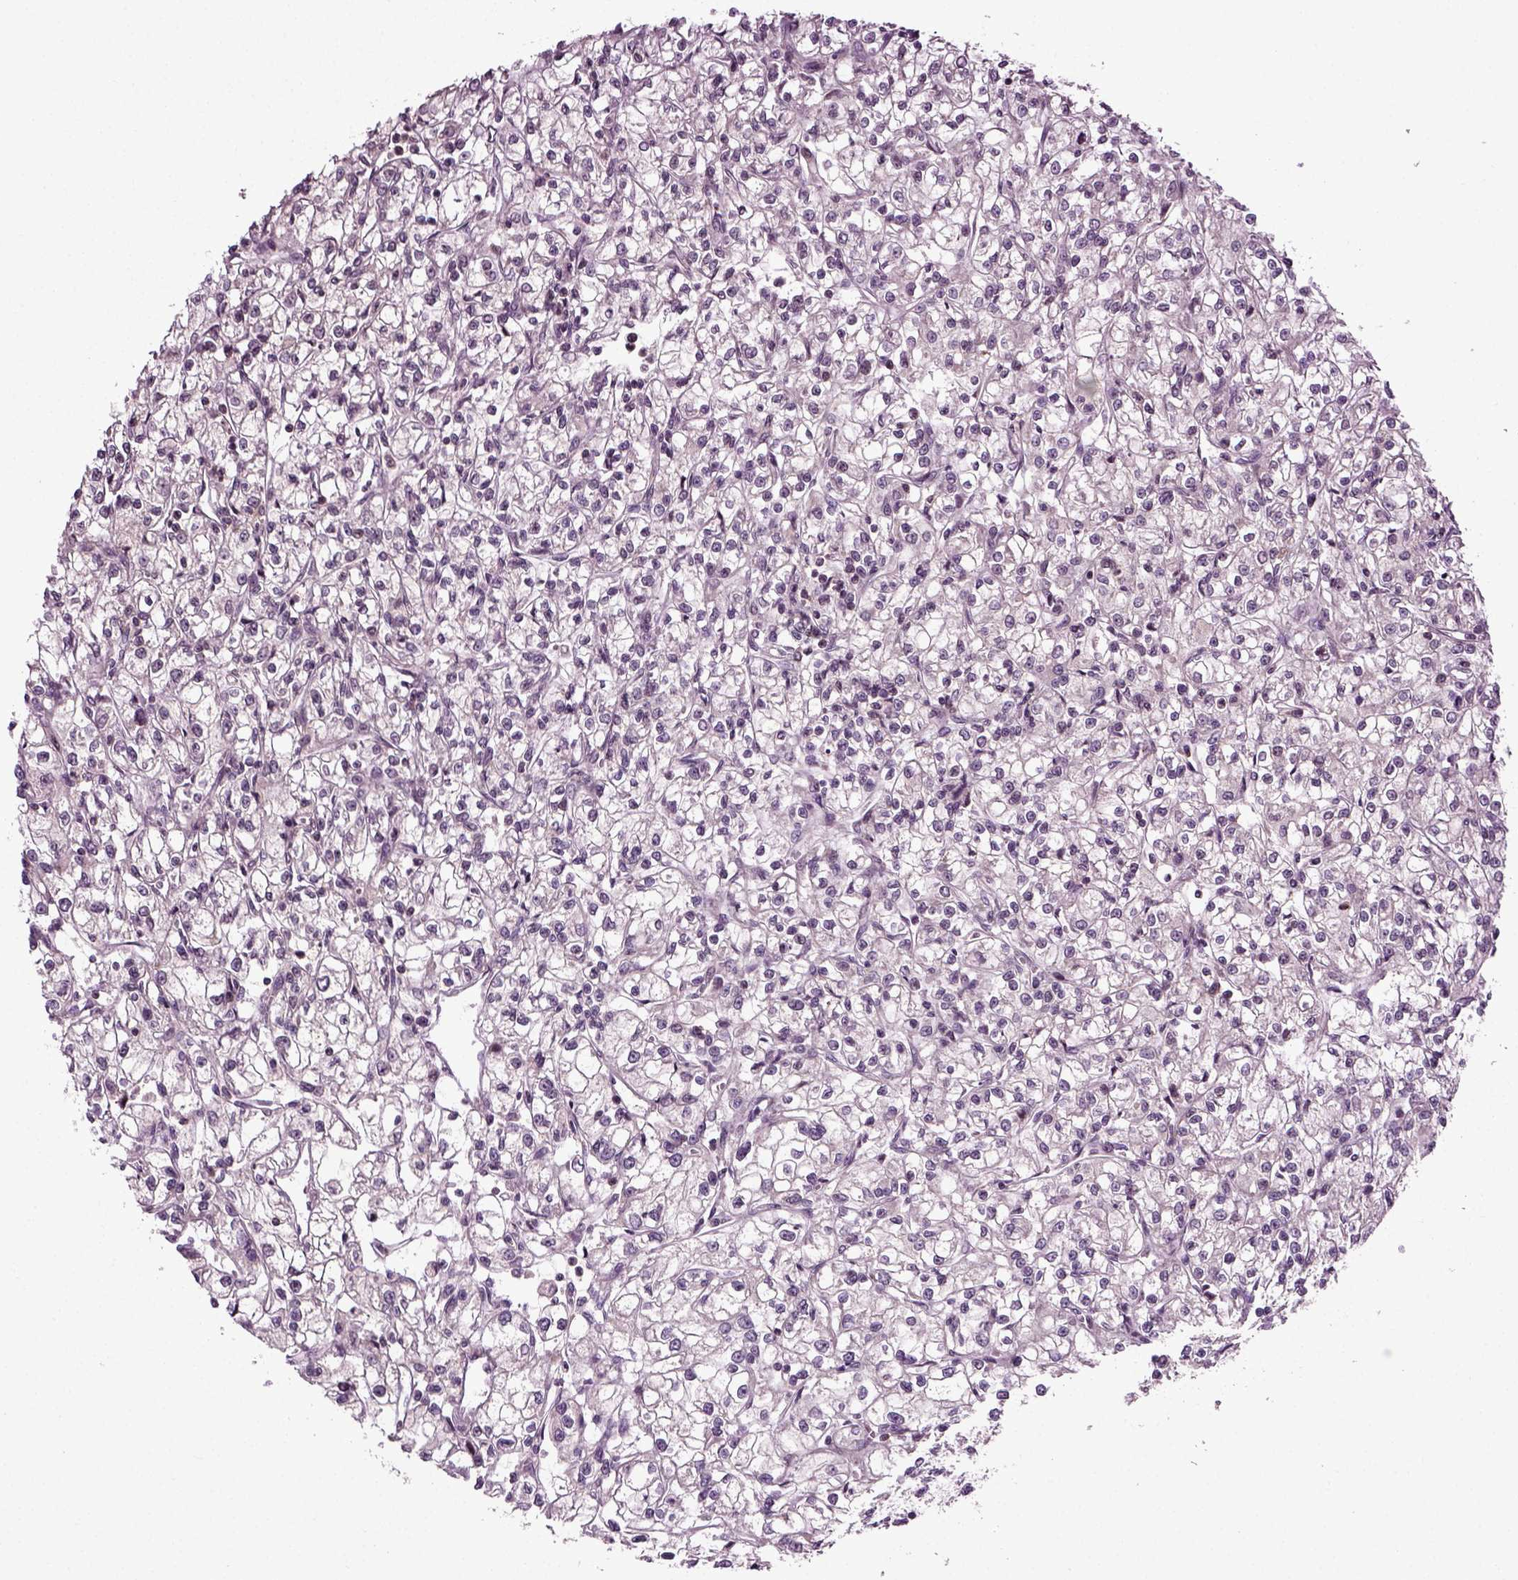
{"staining": {"intensity": "negative", "quantity": "none", "location": "none"}, "tissue": "renal cancer", "cell_type": "Tumor cells", "image_type": "cancer", "snomed": [{"axis": "morphology", "description": "Adenocarcinoma, NOS"}, {"axis": "topography", "description": "Kidney"}], "caption": "The micrograph shows no staining of tumor cells in renal adenocarcinoma.", "gene": "KNSTRN", "patient": {"sex": "female", "age": 59}}